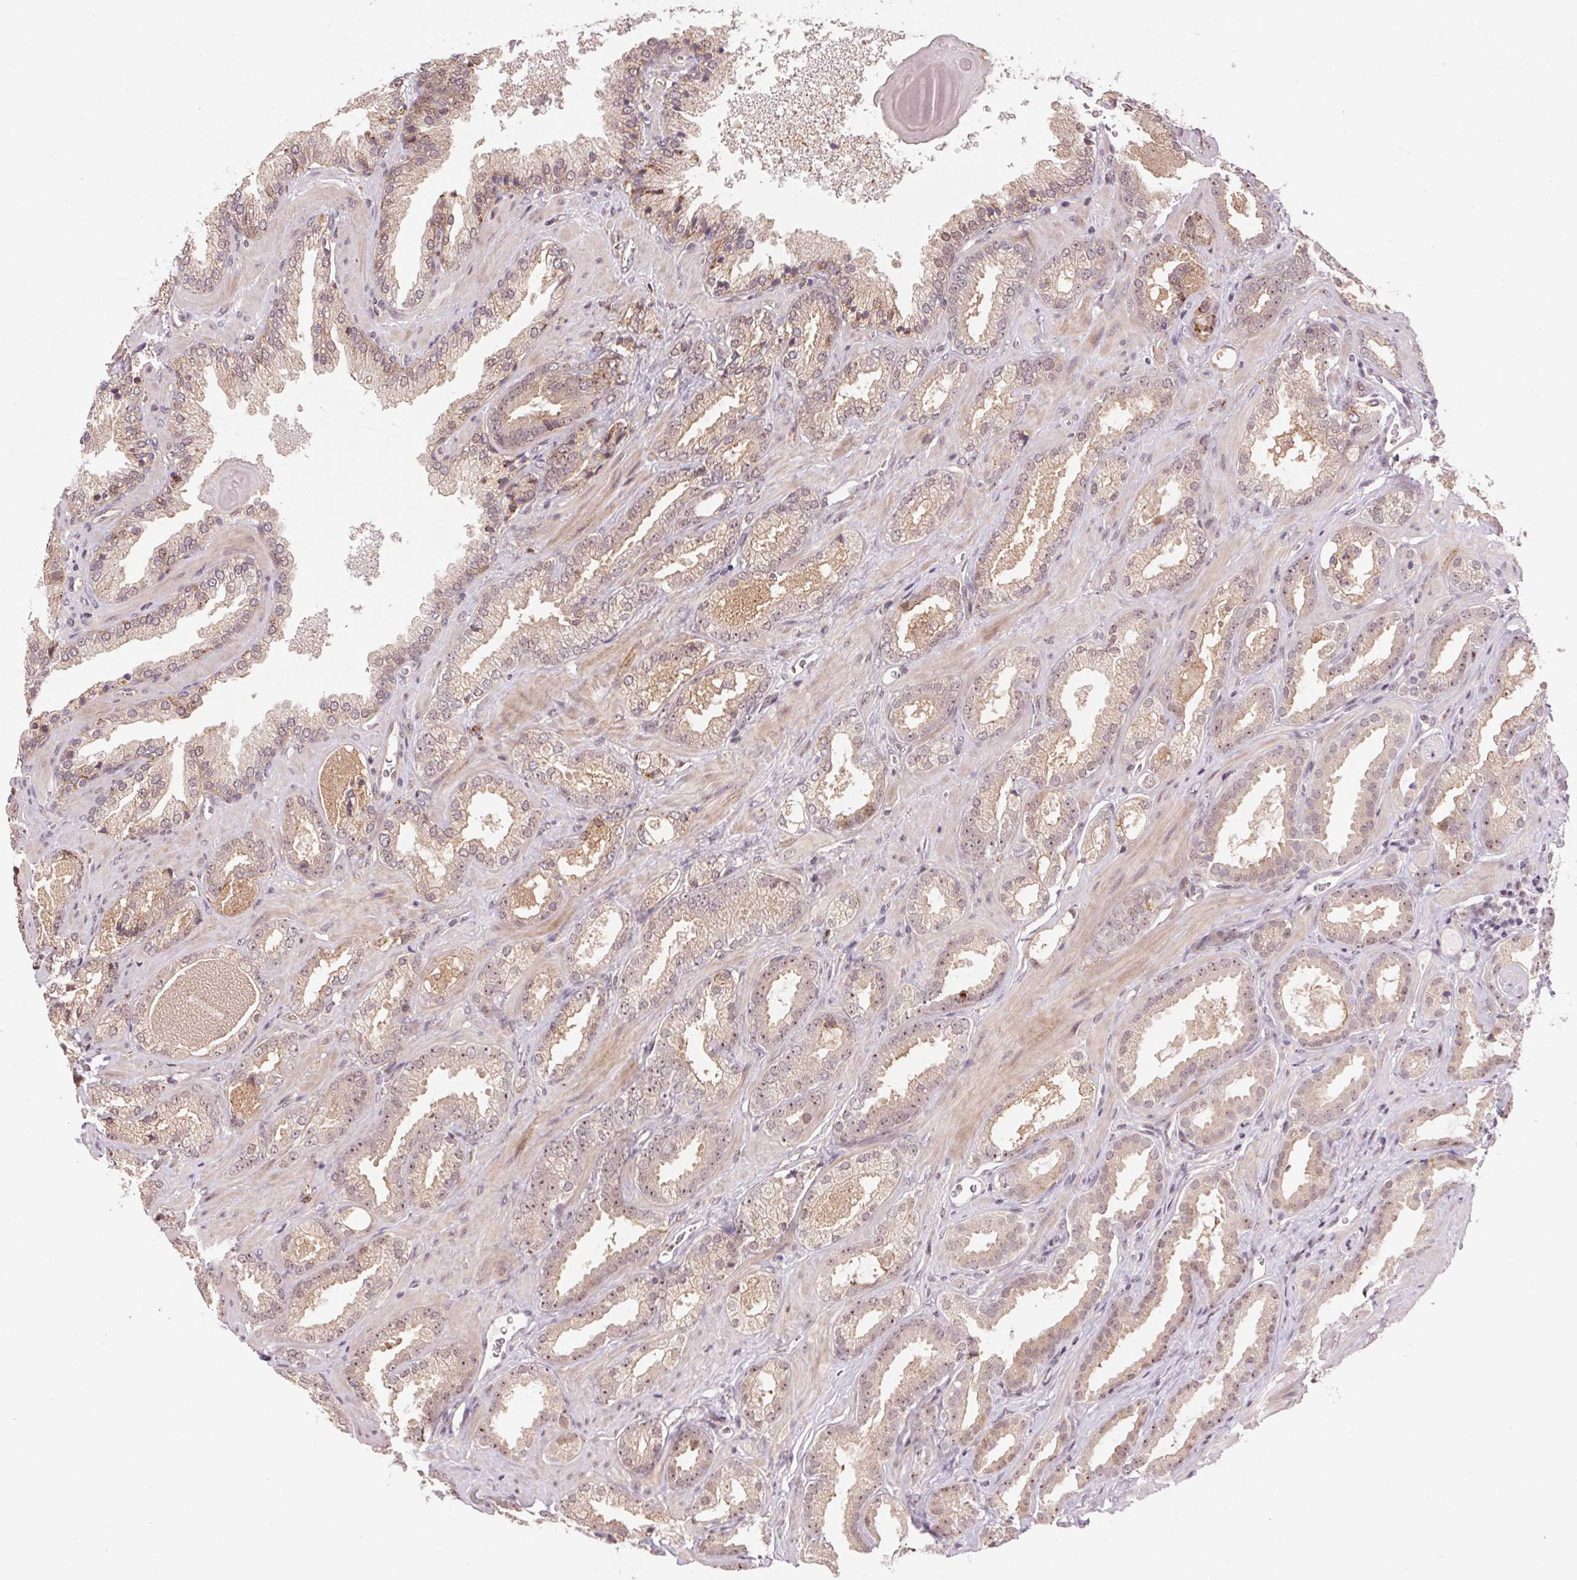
{"staining": {"intensity": "weak", "quantity": ">75%", "location": "cytoplasmic/membranous"}, "tissue": "prostate cancer", "cell_type": "Tumor cells", "image_type": "cancer", "snomed": [{"axis": "morphology", "description": "Adenocarcinoma, Low grade"}, {"axis": "topography", "description": "Prostate"}], "caption": "Weak cytoplasmic/membranous expression is seen in about >75% of tumor cells in prostate cancer.", "gene": "CHMP4B", "patient": {"sex": "male", "age": 62}}